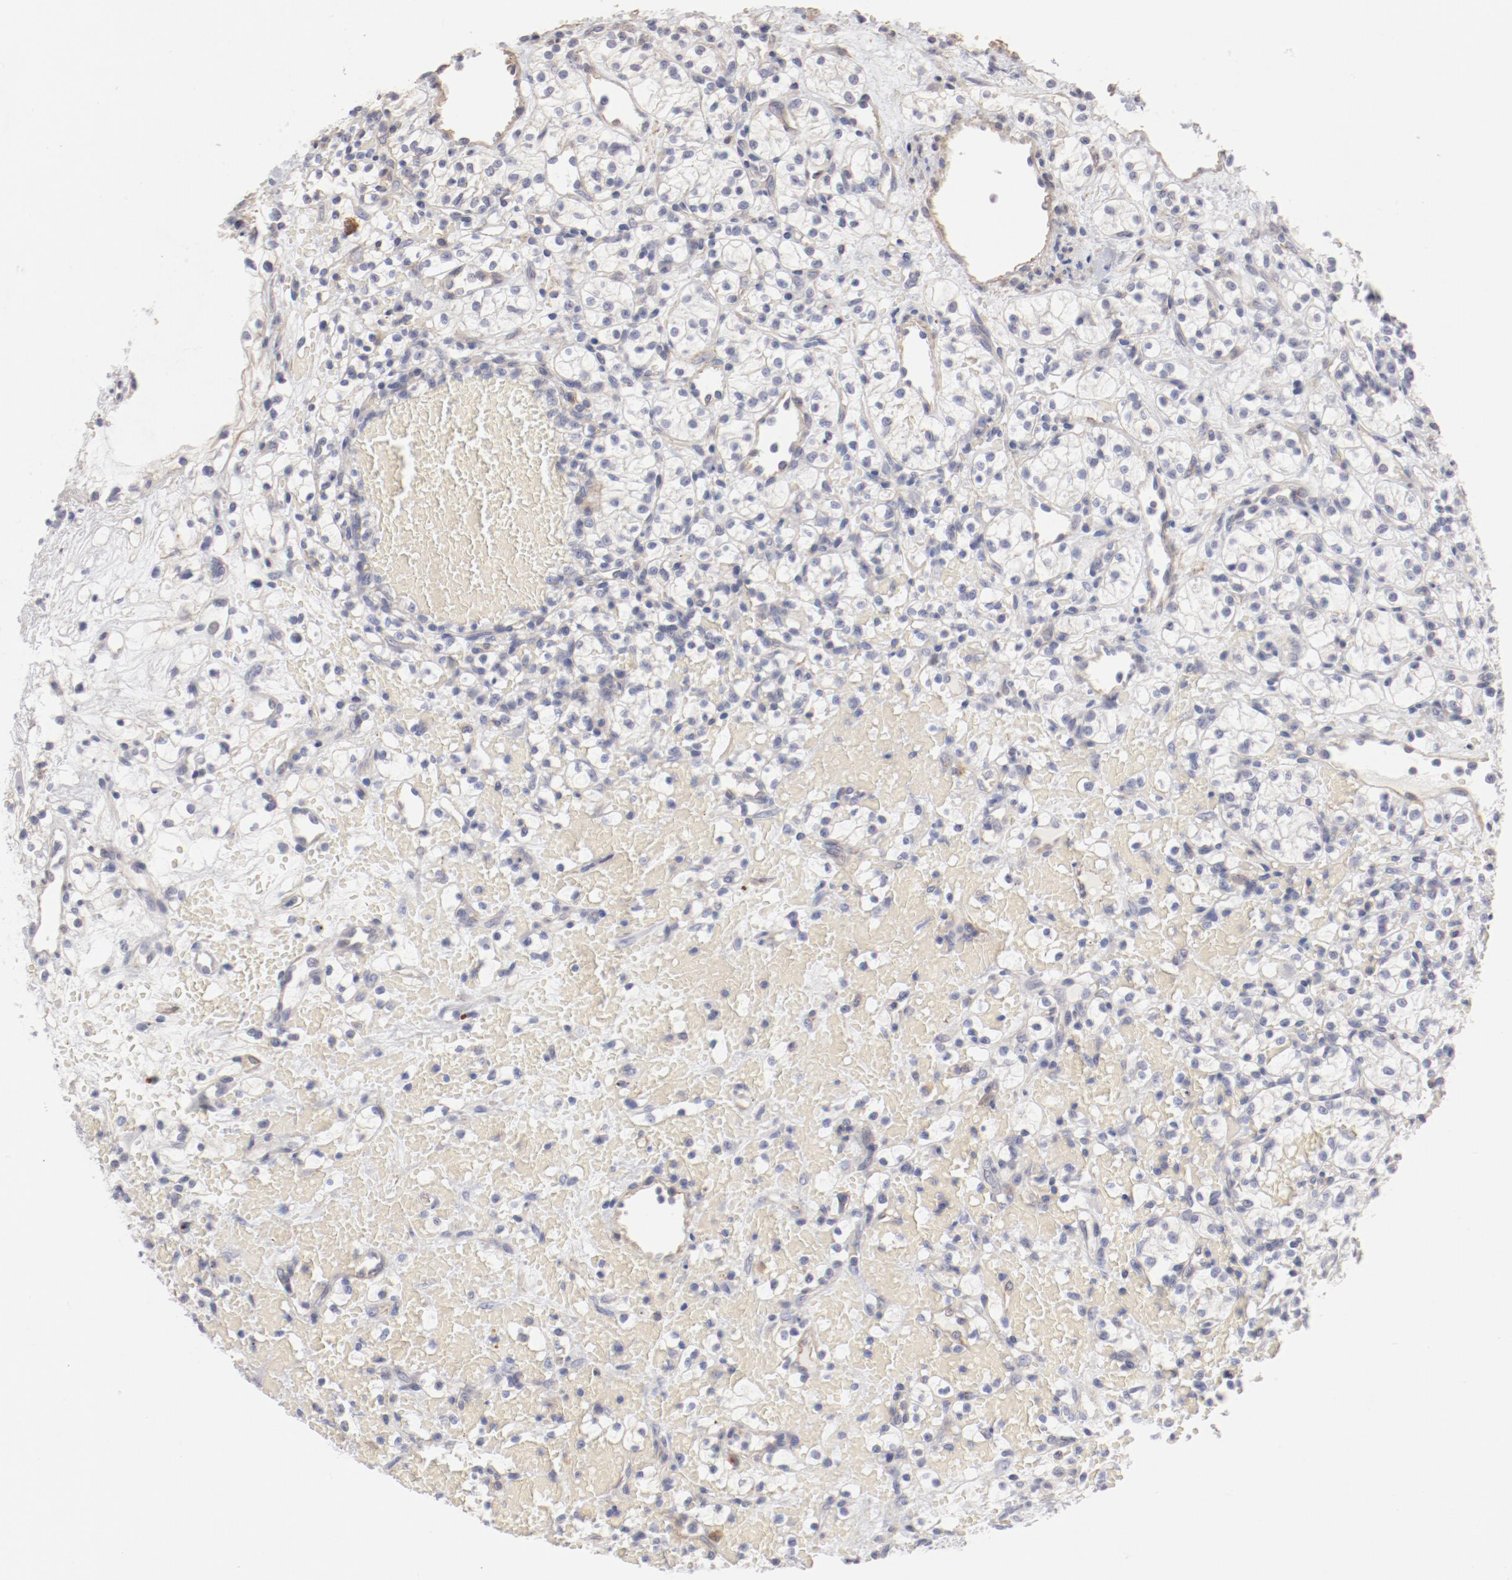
{"staining": {"intensity": "negative", "quantity": "none", "location": "none"}, "tissue": "renal cancer", "cell_type": "Tumor cells", "image_type": "cancer", "snomed": [{"axis": "morphology", "description": "Adenocarcinoma, NOS"}, {"axis": "topography", "description": "Kidney"}], "caption": "IHC of adenocarcinoma (renal) reveals no positivity in tumor cells.", "gene": "LAX1", "patient": {"sex": "female", "age": 60}}